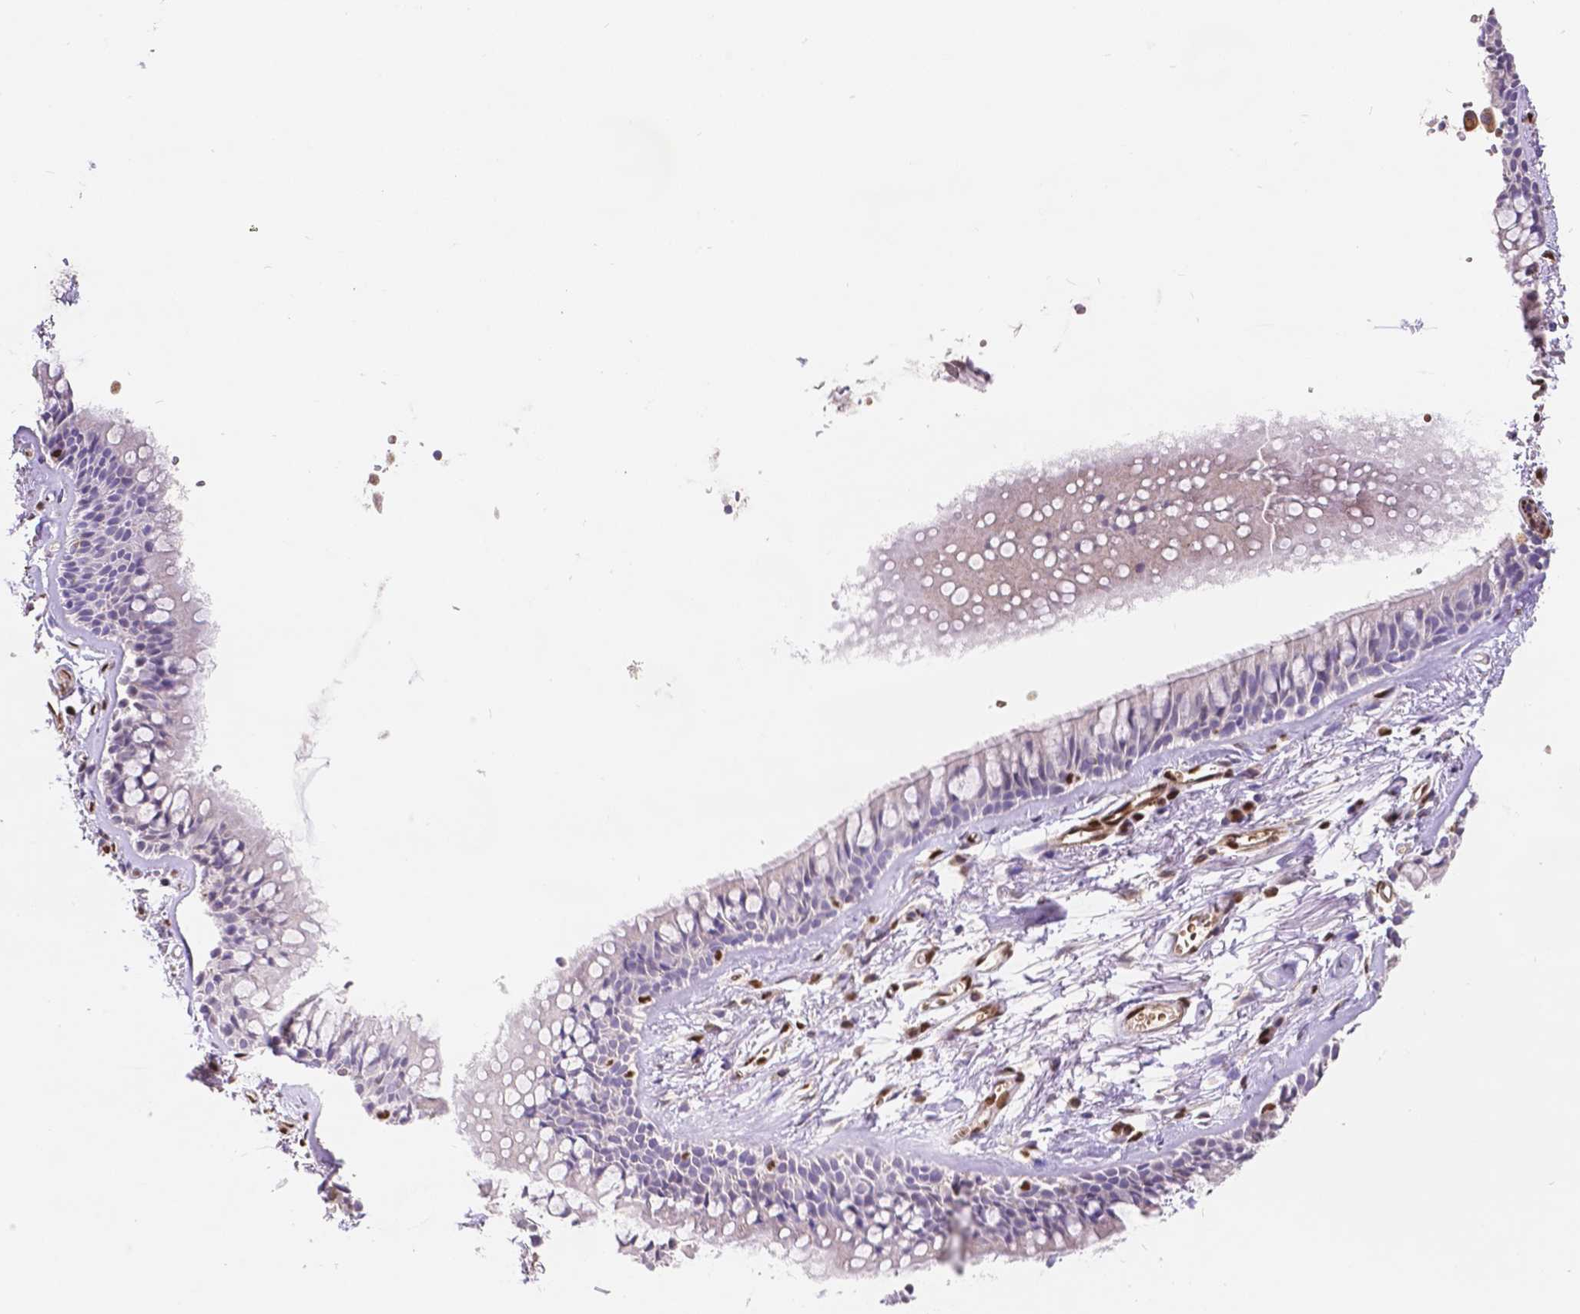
{"staining": {"intensity": "moderate", "quantity": ">75%", "location": "nuclear"}, "tissue": "soft tissue", "cell_type": "Fibroblasts", "image_type": "normal", "snomed": [{"axis": "morphology", "description": "Normal tissue, NOS"}, {"axis": "topography", "description": "Cartilage tissue"}, {"axis": "topography", "description": "Bronchus"}], "caption": "Immunohistochemical staining of normal soft tissue exhibits moderate nuclear protein staining in approximately >75% of fibroblasts.", "gene": "MEF2C", "patient": {"sex": "female", "age": 79}}